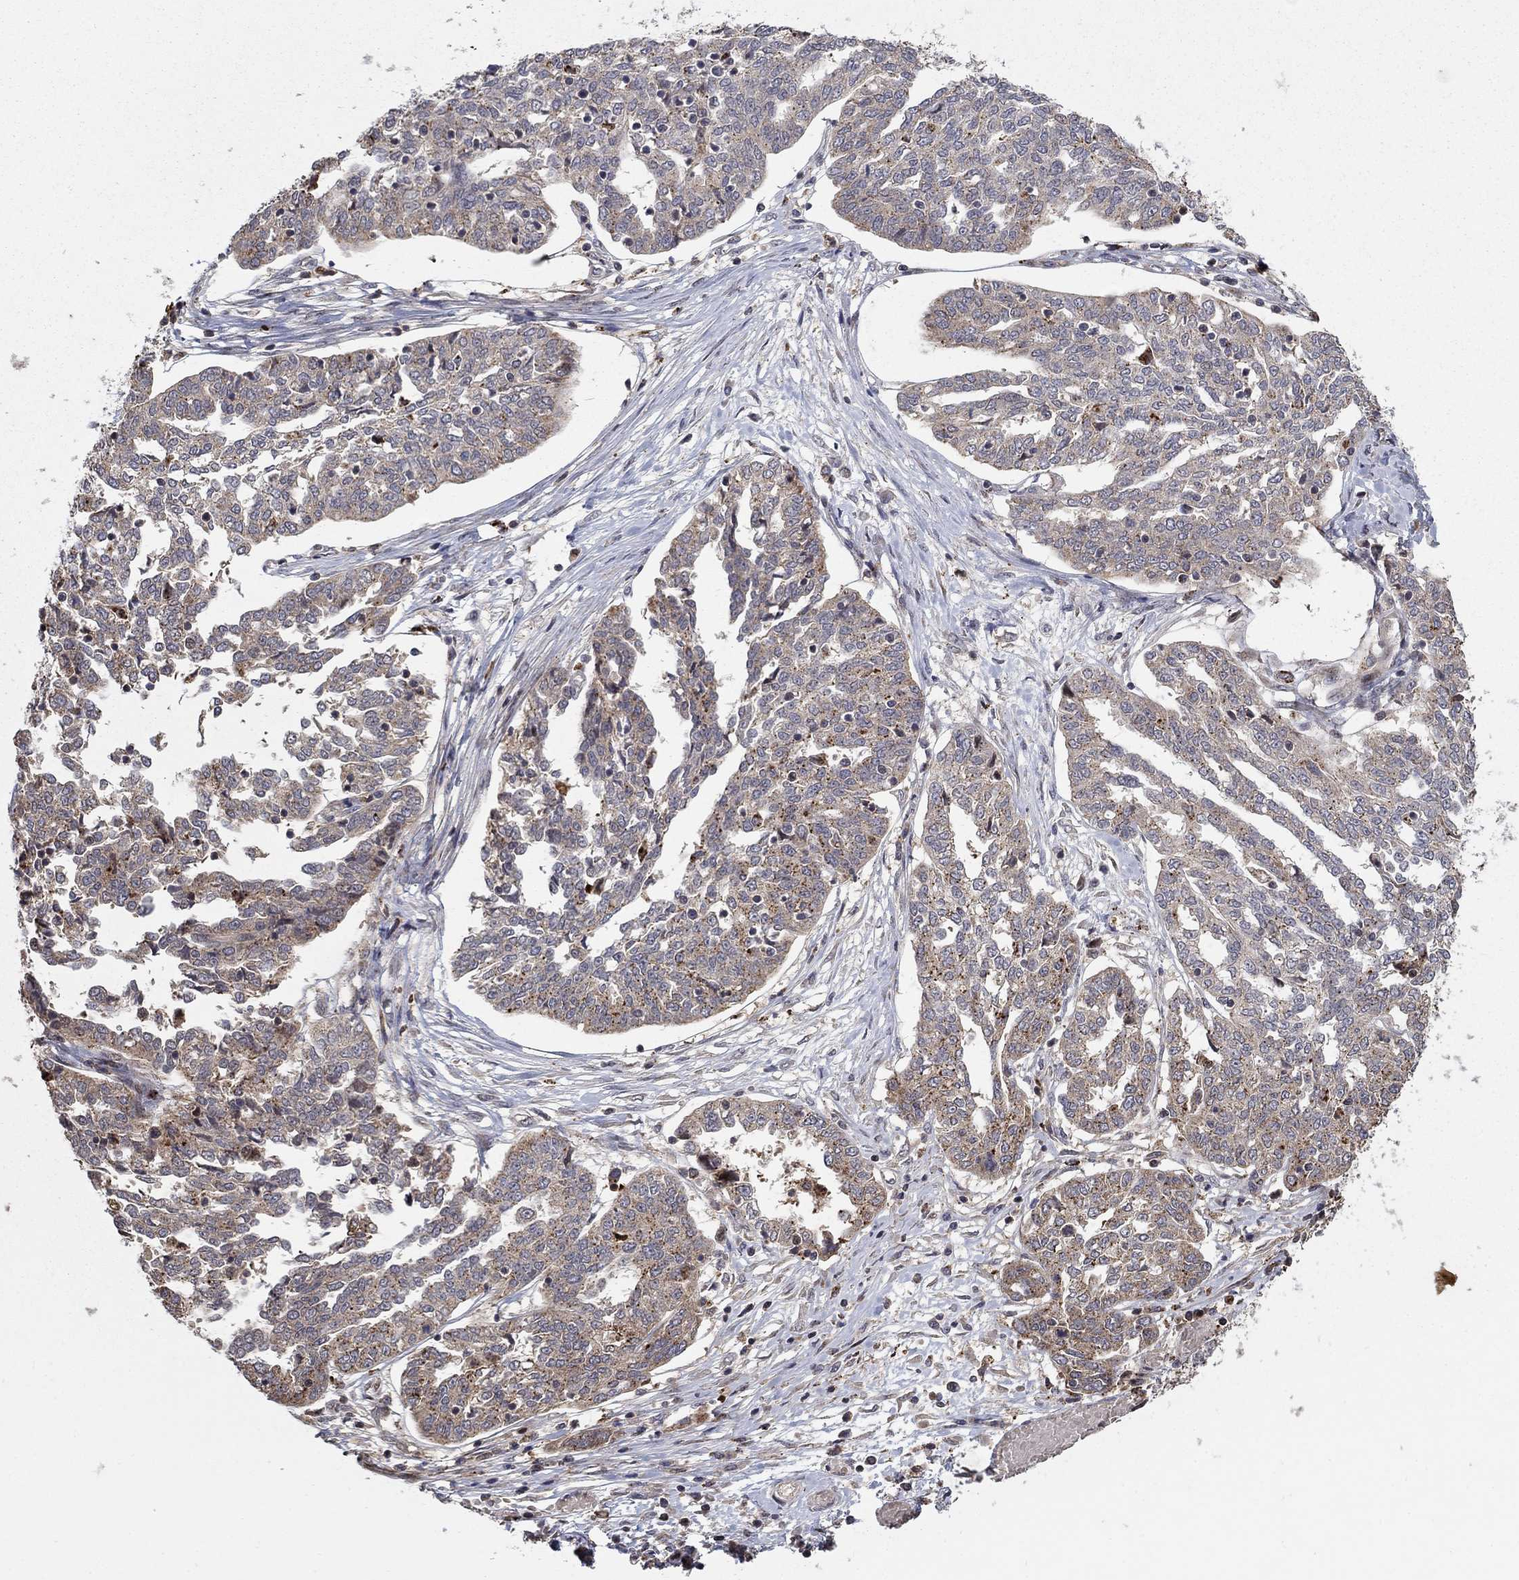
{"staining": {"intensity": "strong", "quantity": "<25%", "location": "cytoplasmic/membranous"}, "tissue": "ovarian cancer", "cell_type": "Tumor cells", "image_type": "cancer", "snomed": [{"axis": "morphology", "description": "Cystadenocarcinoma, serous, NOS"}, {"axis": "topography", "description": "Ovary"}], "caption": "Ovarian serous cystadenocarcinoma stained for a protein exhibits strong cytoplasmic/membranous positivity in tumor cells.", "gene": "LPCAT4", "patient": {"sex": "female", "age": 67}}